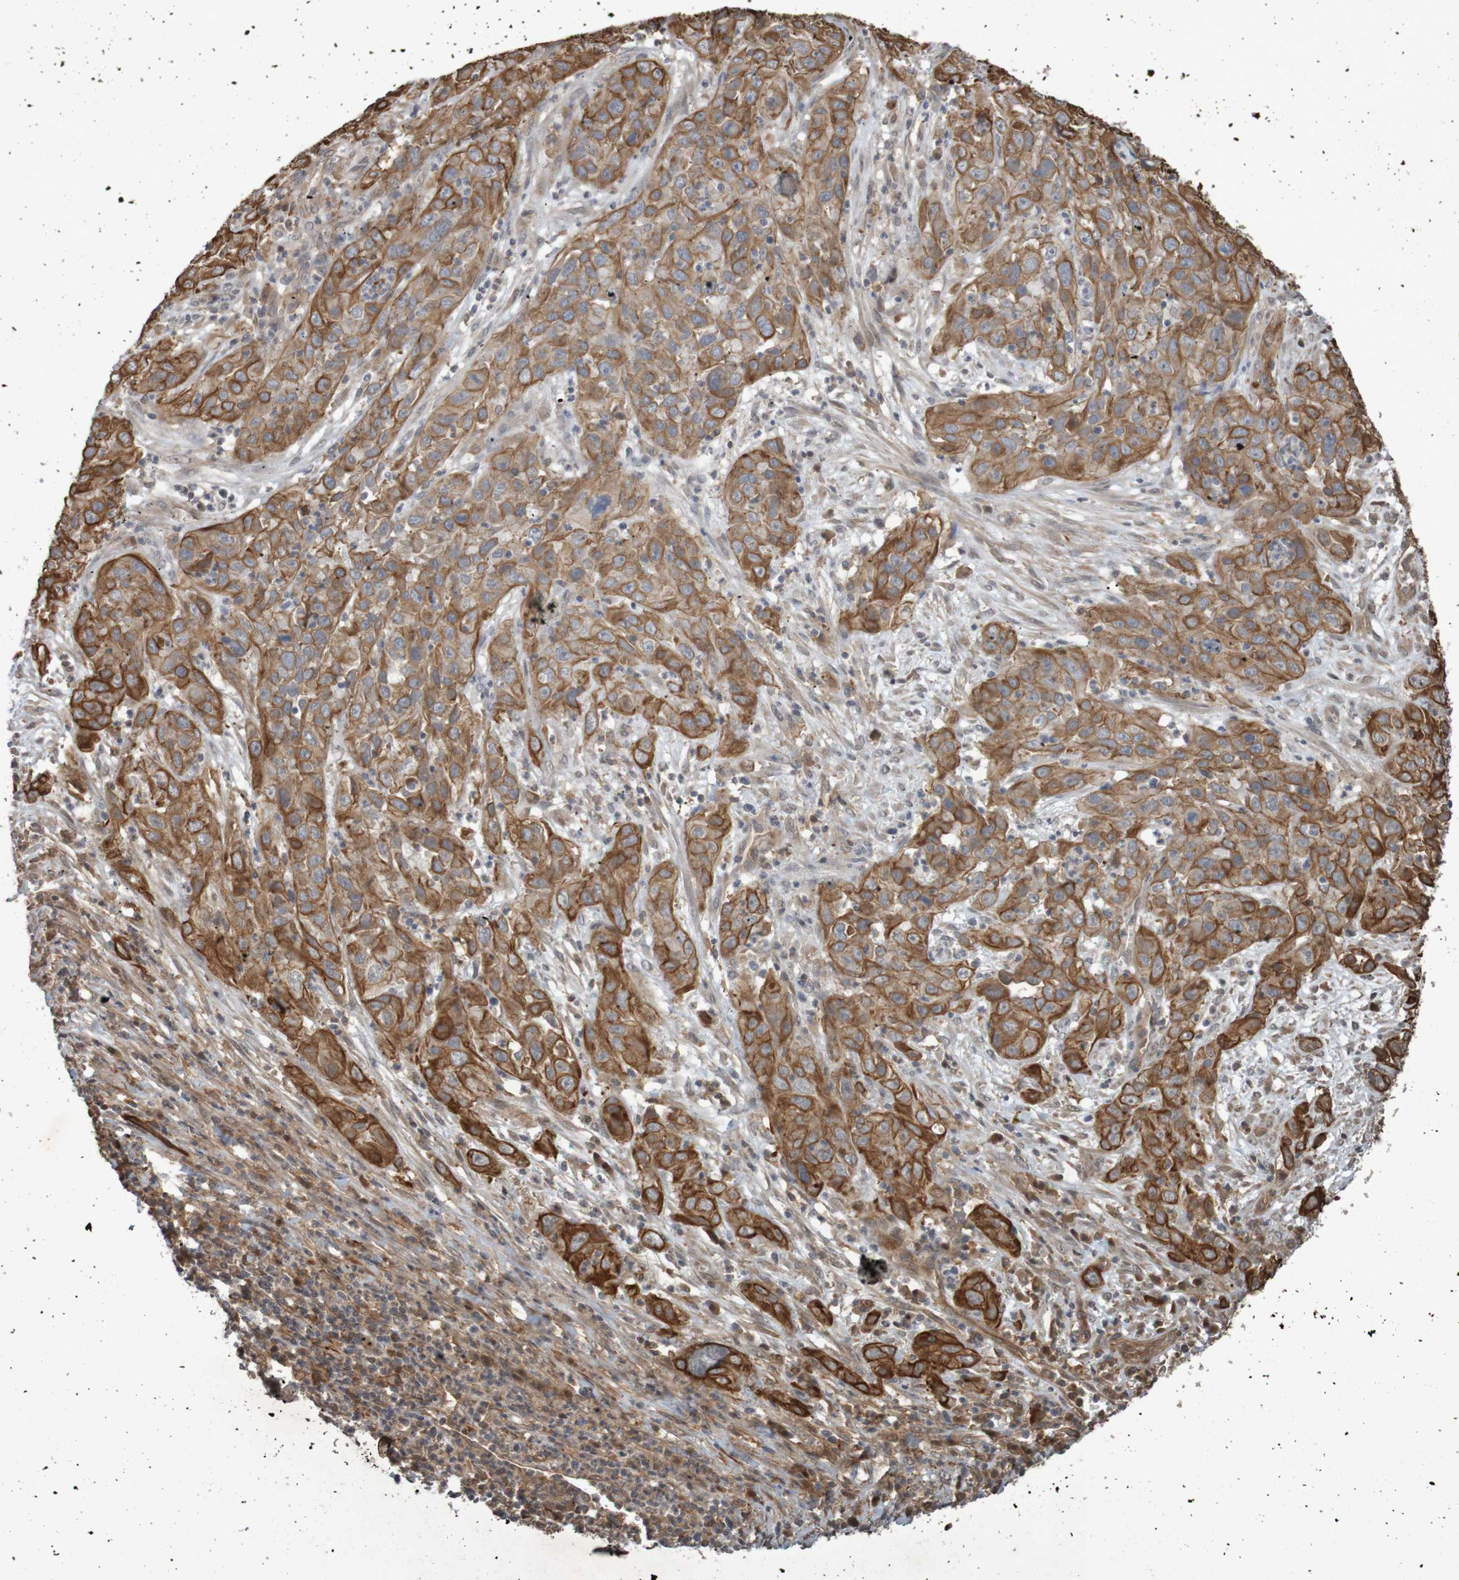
{"staining": {"intensity": "strong", "quantity": ">75%", "location": "cytoplasmic/membranous"}, "tissue": "cervical cancer", "cell_type": "Tumor cells", "image_type": "cancer", "snomed": [{"axis": "morphology", "description": "Squamous cell carcinoma, NOS"}, {"axis": "topography", "description": "Cervix"}], "caption": "This image reveals cervical cancer (squamous cell carcinoma) stained with immunohistochemistry to label a protein in brown. The cytoplasmic/membranous of tumor cells show strong positivity for the protein. Nuclei are counter-stained blue.", "gene": "ARHGEF11", "patient": {"sex": "female", "age": 32}}